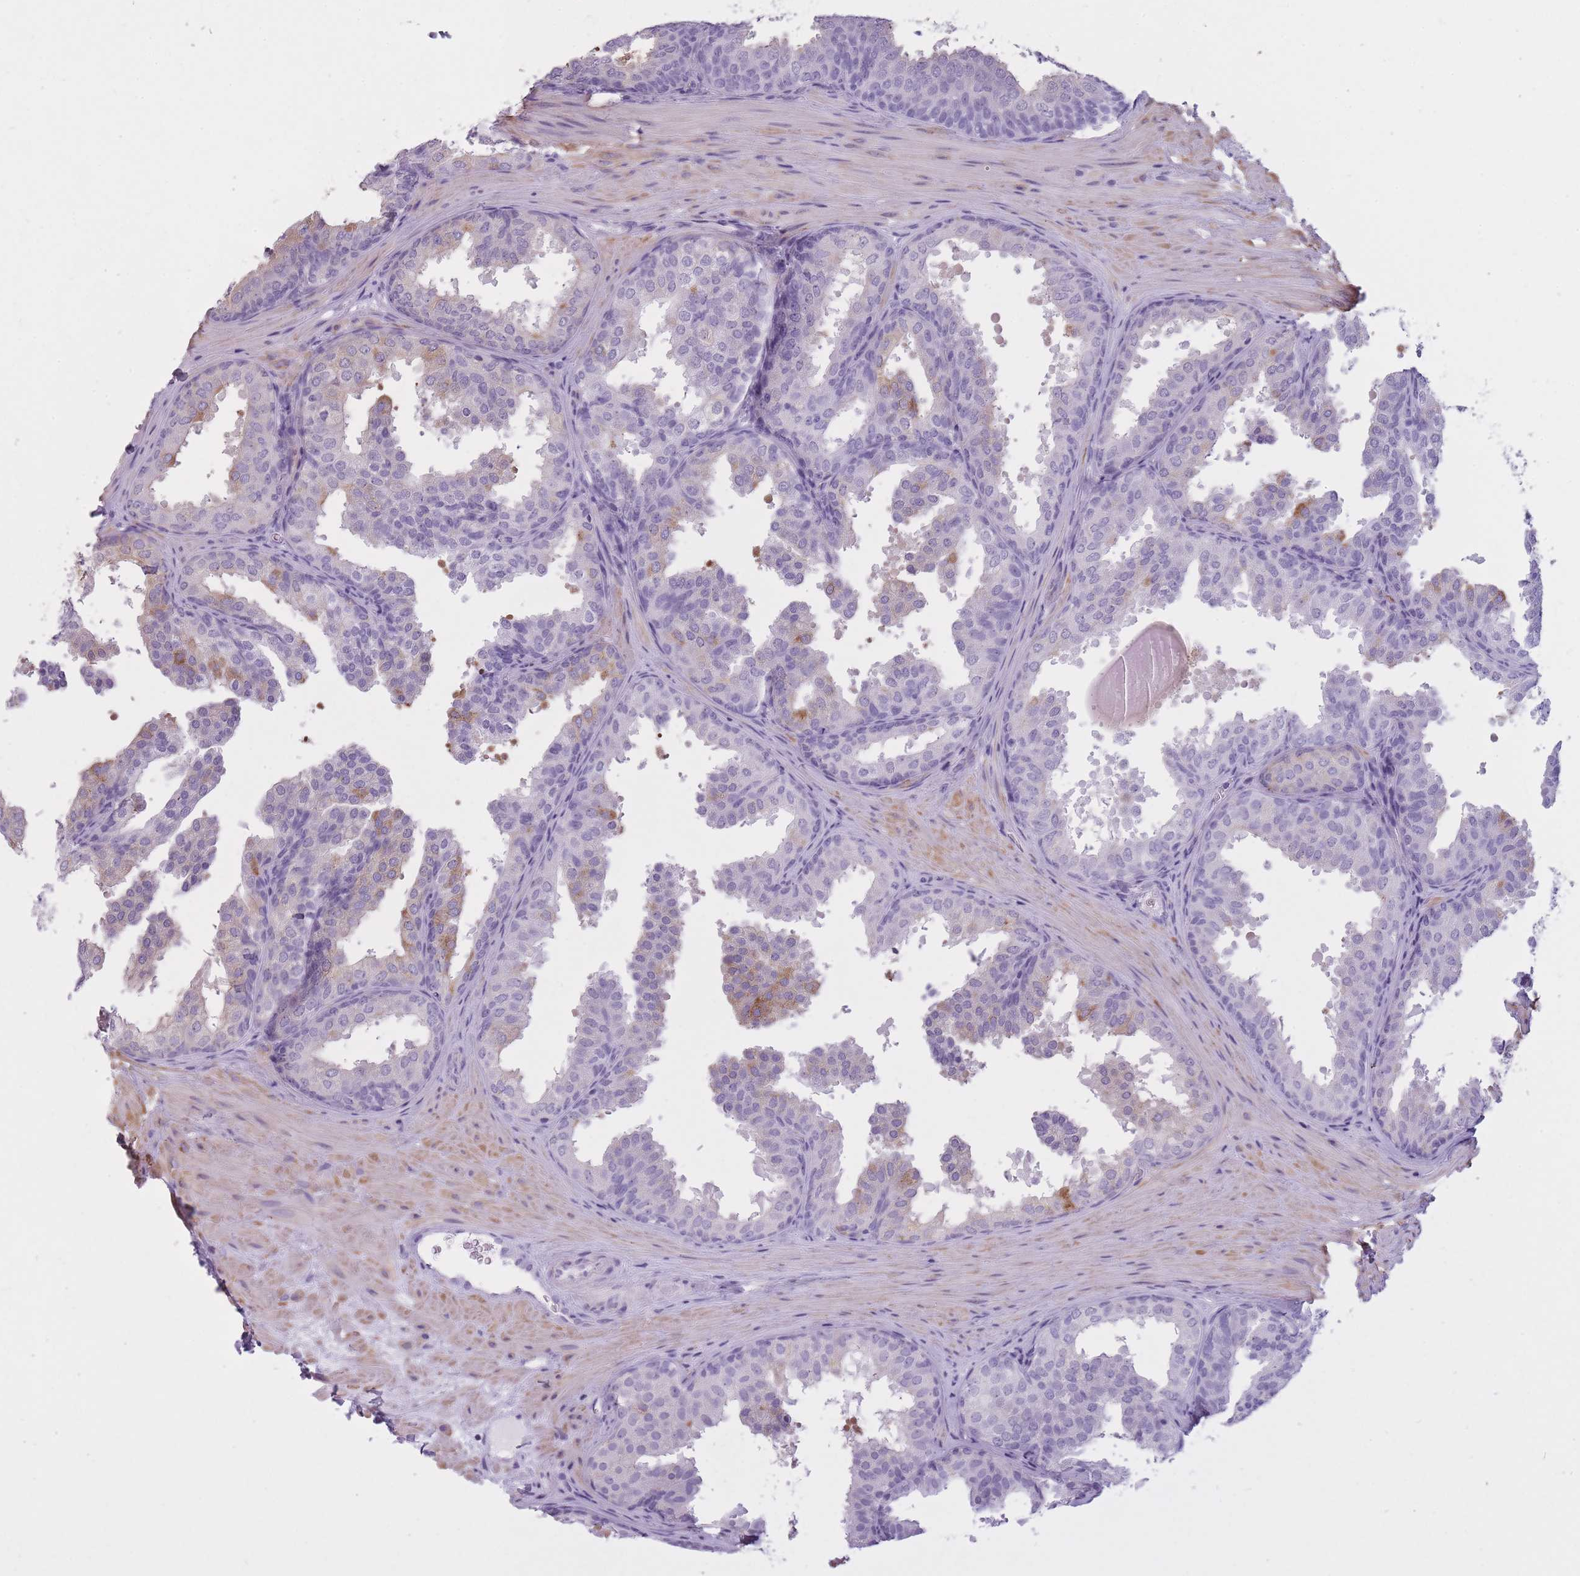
{"staining": {"intensity": "moderate", "quantity": "<25%", "location": "cytoplasmic/membranous"}, "tissue": "prostate", "cell_type": "Glandular cells", "image_type": "normal", "snomed": [{"axis": "morphology", "description": "Normal tissue, NOS"}, {"axis": "topography", "description": "Prostate"}], "caption": "Immunohistochemical staining of unremarkable human prostate exhibits low levels of moderate cytoplasmic/membranous expression in about <25% of glandular cells.", "gene": "GOLGA6A", "patient": {"sex": "male", "age": 37}}